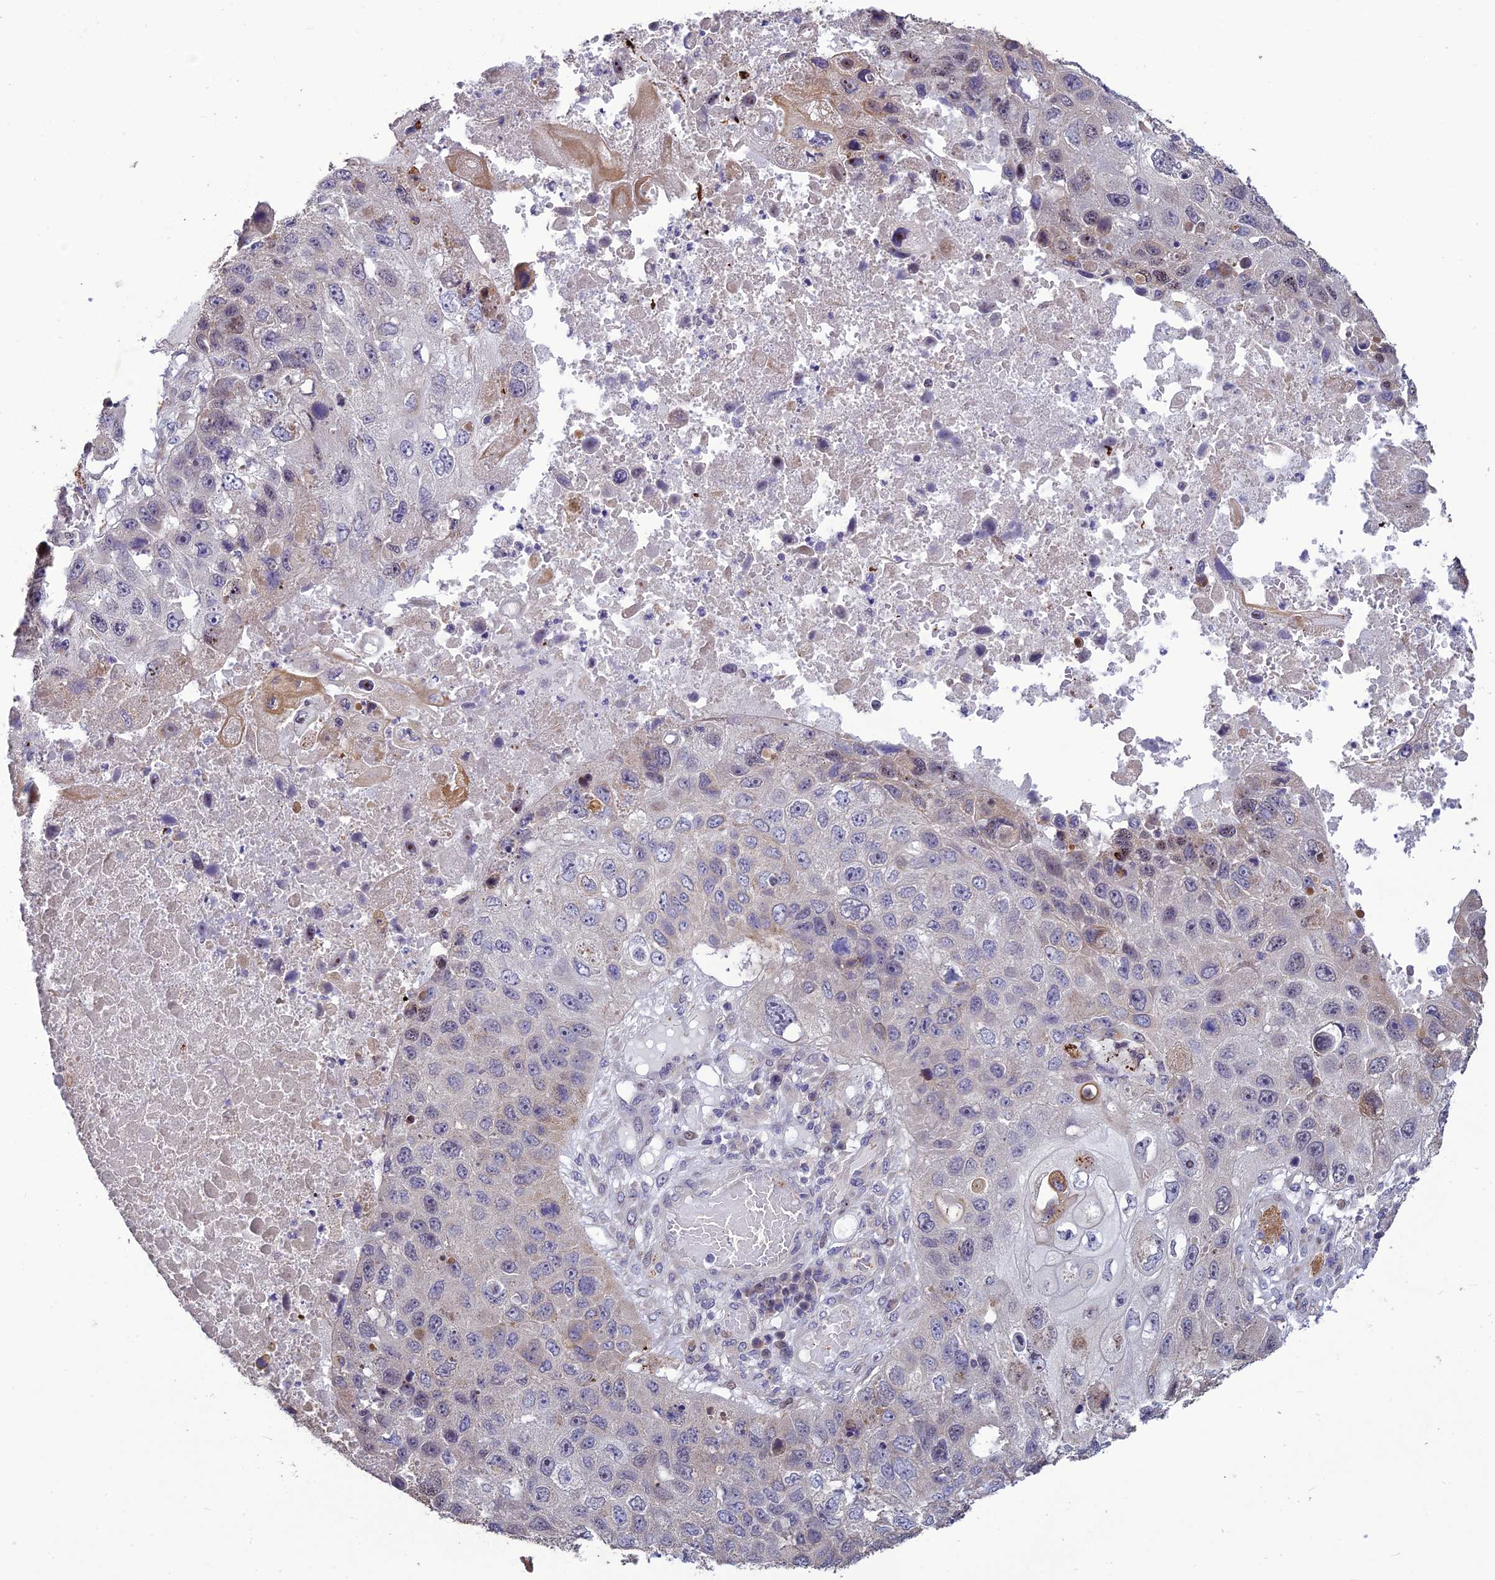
{"staining": {"intensity": "weak", "quantity": "<25%", "location": "cytoplasmic/membranous"}, "tissue": "lung cancer", "cell_type": "Tumor cells", "image_type": "cancer", "snomed": [{"axis": "morphology", "description": "Squamous cell carcinoma, NOS"}, {"axis": "topography", "description": "Lung"}], "caption": "Lung cancer (squamous cell carcinoma) was stained to show a protein in brown. There is no significant positivity in tumor cells.", "gene": "SPG21", "patient": {"sex": "male", "age": 61}}